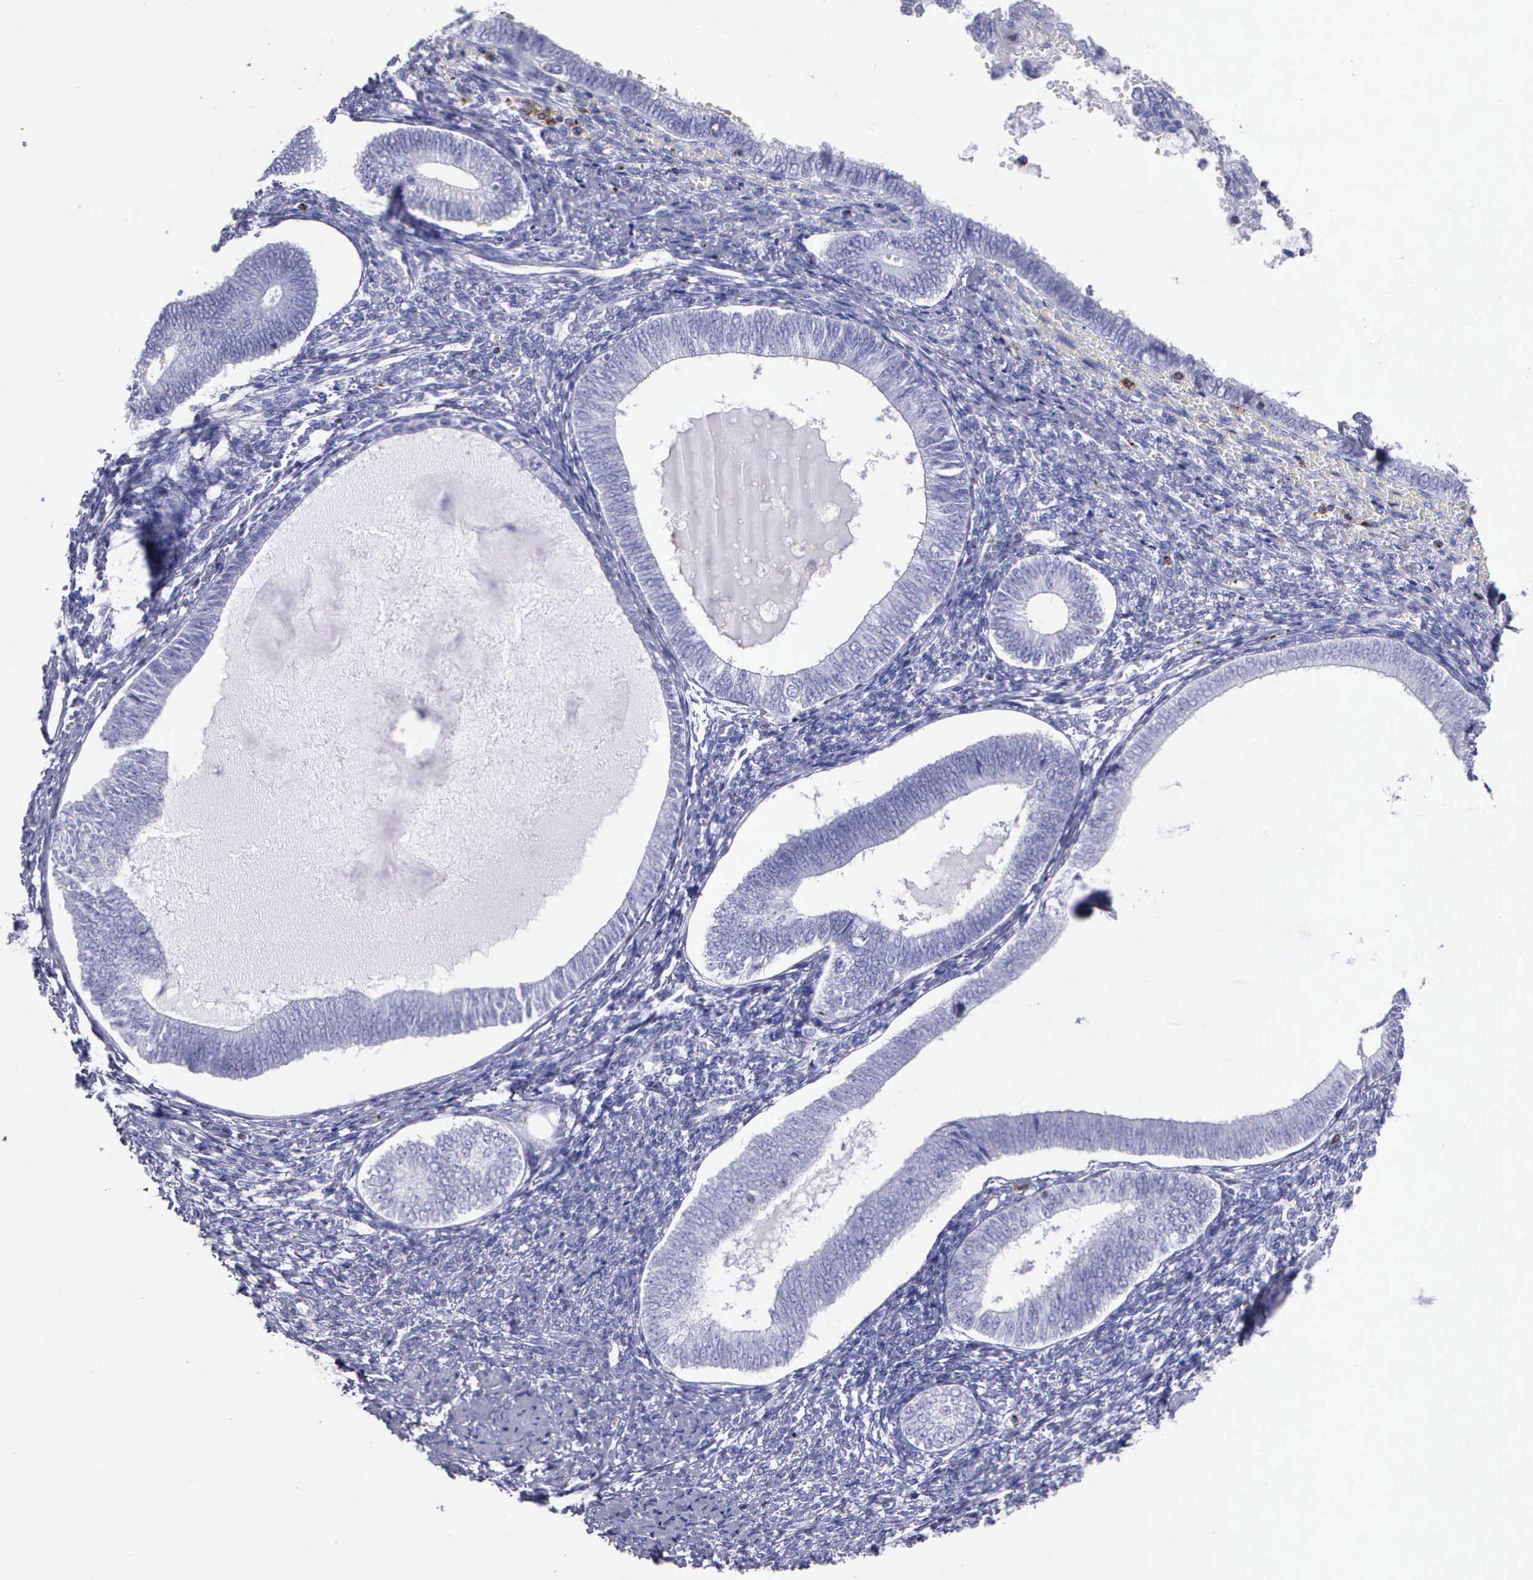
{"staining": {"intensity": "negative", "quantity": "none", "location": "none"}, "tissue": "endometrium", "cell_type": "Cells in endometrial stroma", "image_type": "normal", "snomed": [{"axis": "morphology", "description": "Normal tissue, NOS"}, {"axis": "topography", "description": "Endometrium"}], "caption": "A high-resolution micrograph shows IHC staining of unremarkable endometrium, which demonstrates no significant positivity in cells in endometrial stroma. (Stains: DAB IHC with hematoxylin counter stain, Microscopy: brightfield microscopy at high magnification).", "gene": "SRGN", "patient": {"sex": "female", "age": 82}}